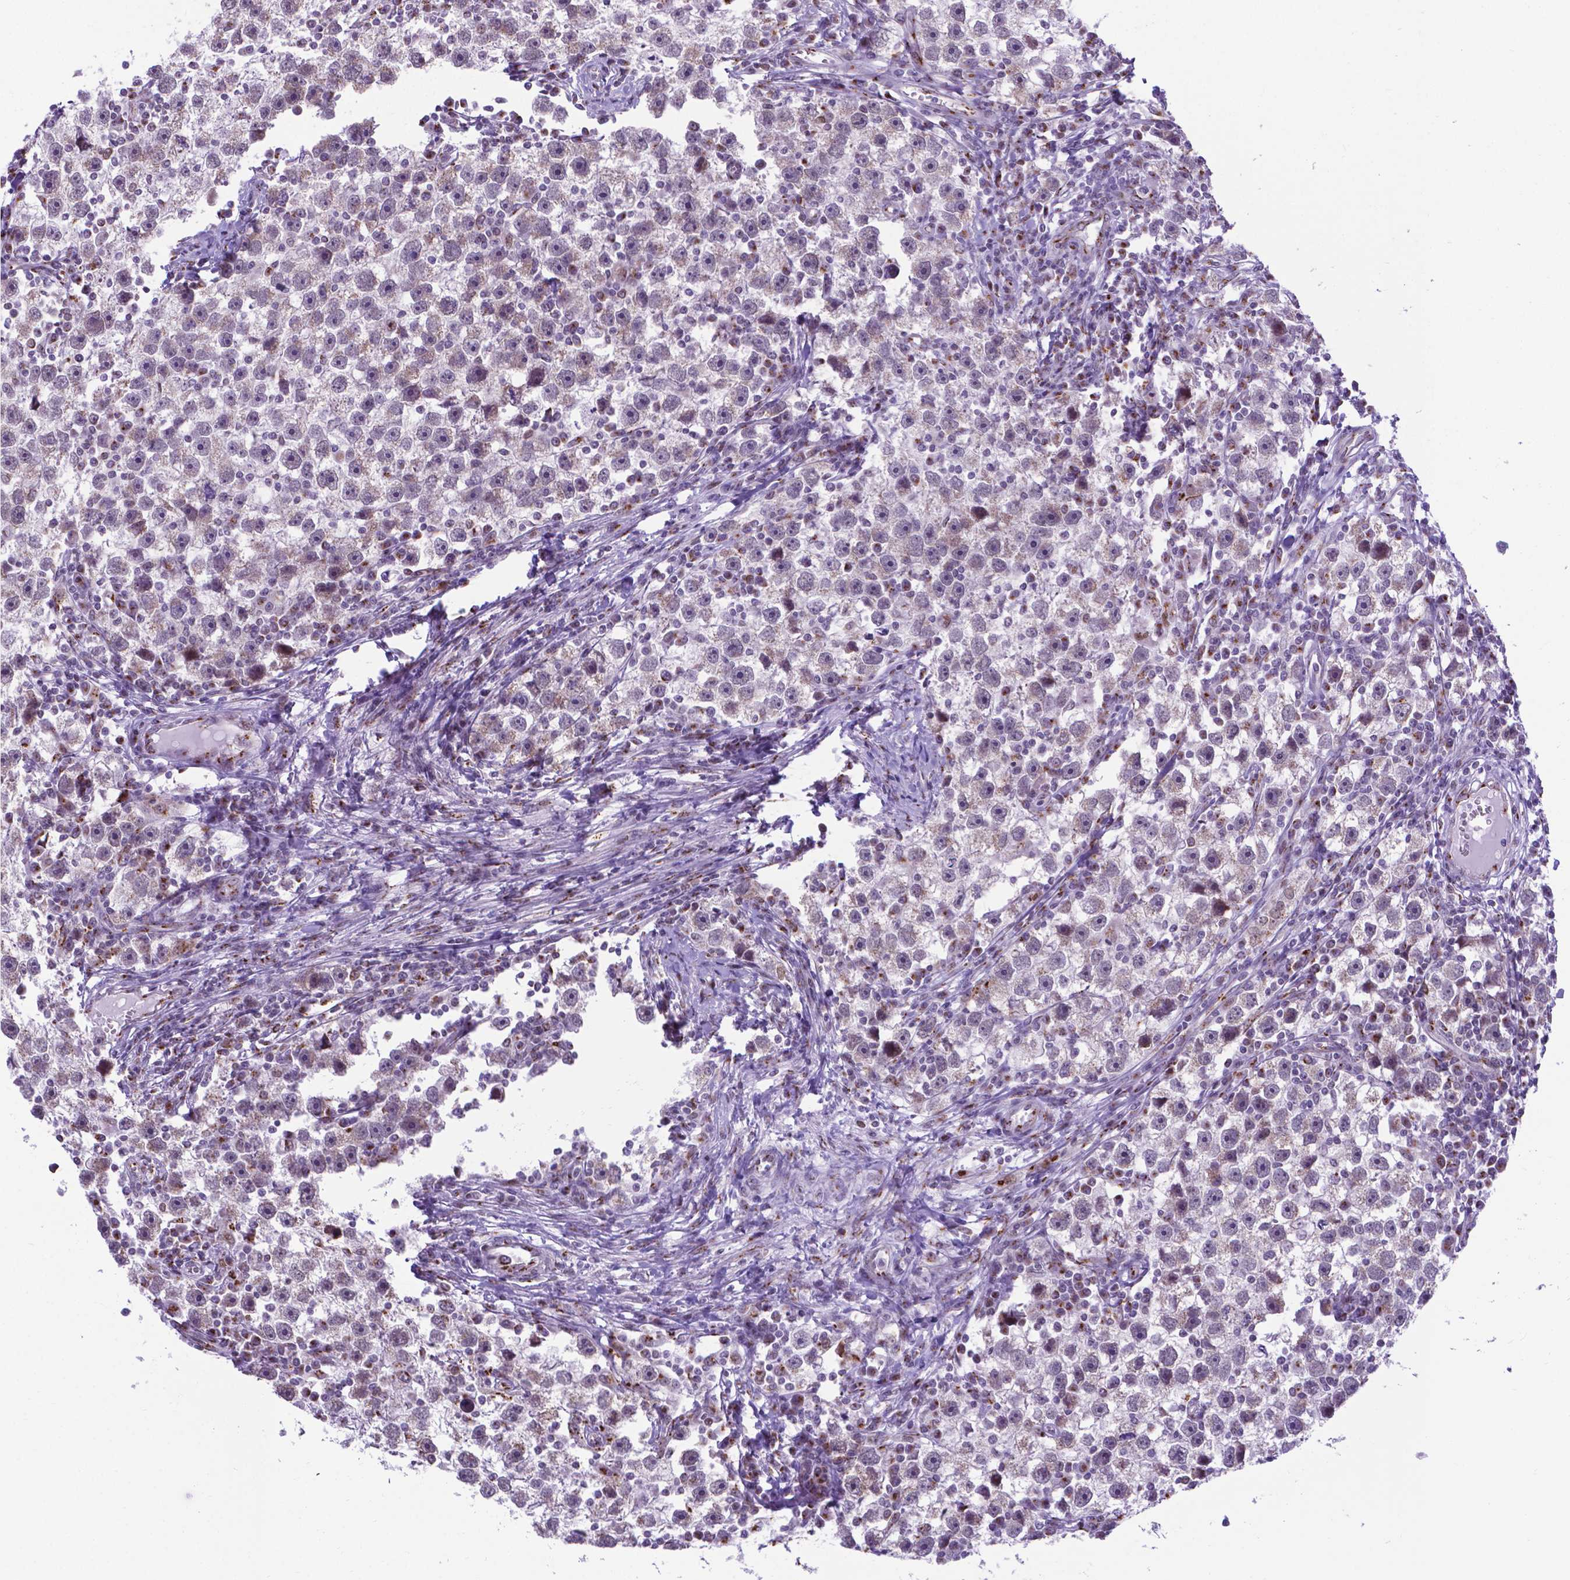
{"staining": {"intensity": "weak", "quantity": "<25%", "location": "cytoplasmic/membranous"}, "tissue": "testis cancer", "cell_type": "Tumor cells", "image_type": "cancer", "snomed": [{"axis": "morphology", "description": "Seminoma, NOS"}, {"axis": "topography", "description": "Testis"}], "caption": "The histopathology image shows no significant staining in tumor cells of testis cancer (seminoma).", "gene": "MRPL10", "patient": {"sex": "male", "age": 30}}